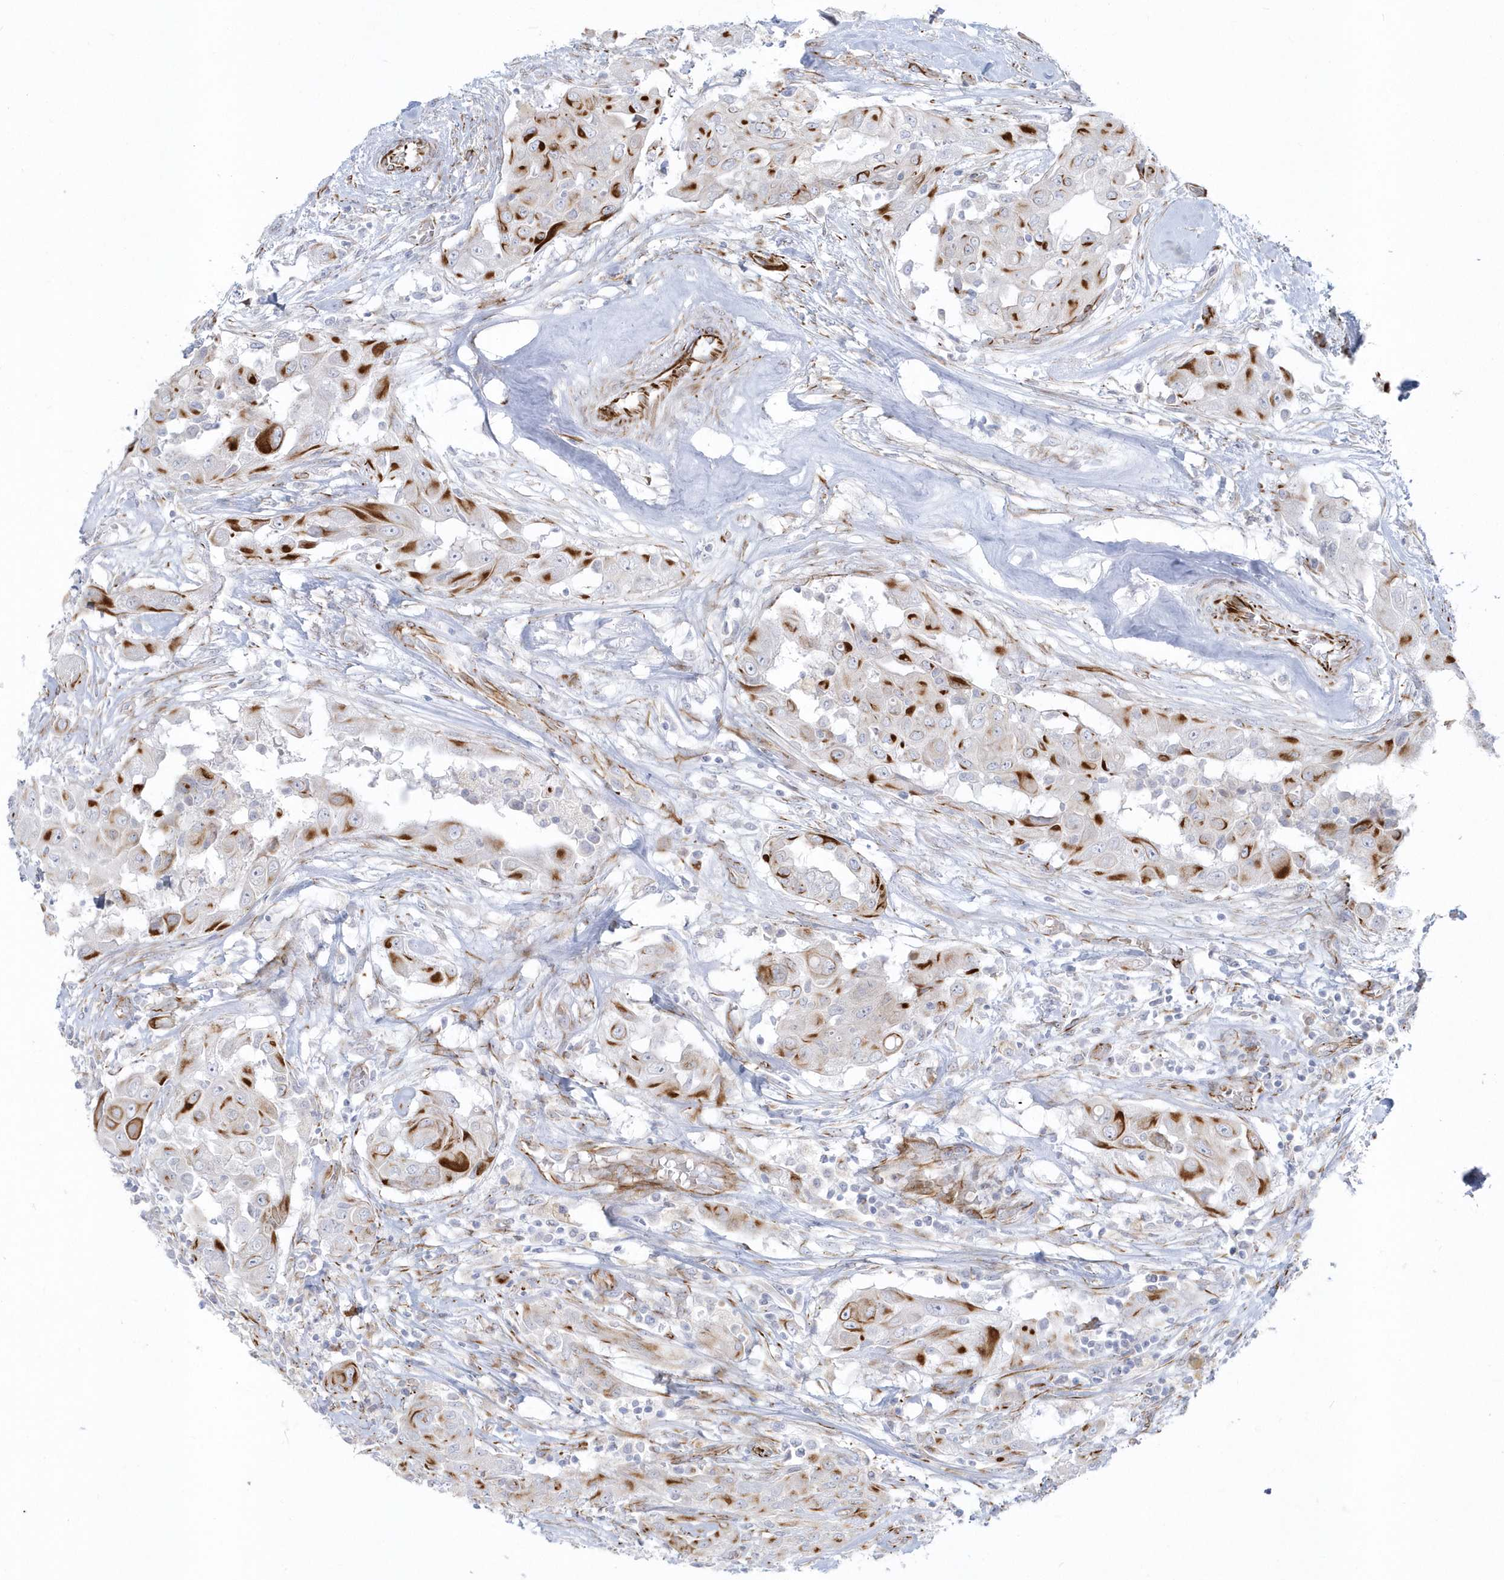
{"staining": {"intensity": "strong", "quantity": "<25%", "location": "cytoplasmic/membranous"}, "tissue": "thyroid cancer", "cell_type": "Tumor cells", "image_type": "cancer", "snomed": [{"axis": "morphology", "description": "Papillary adenocarcinoma, NOS"}, {"axis": "topography", "description": "Thyroid gland"}], "caption": "A brown stain labels strong cytoplasmic/membranous expression of a protein in papillary adenocarcinoma (thyroid) tumor cells.", "gene": "PPIL6", "patient": {"sex": "female", "age": 59}}